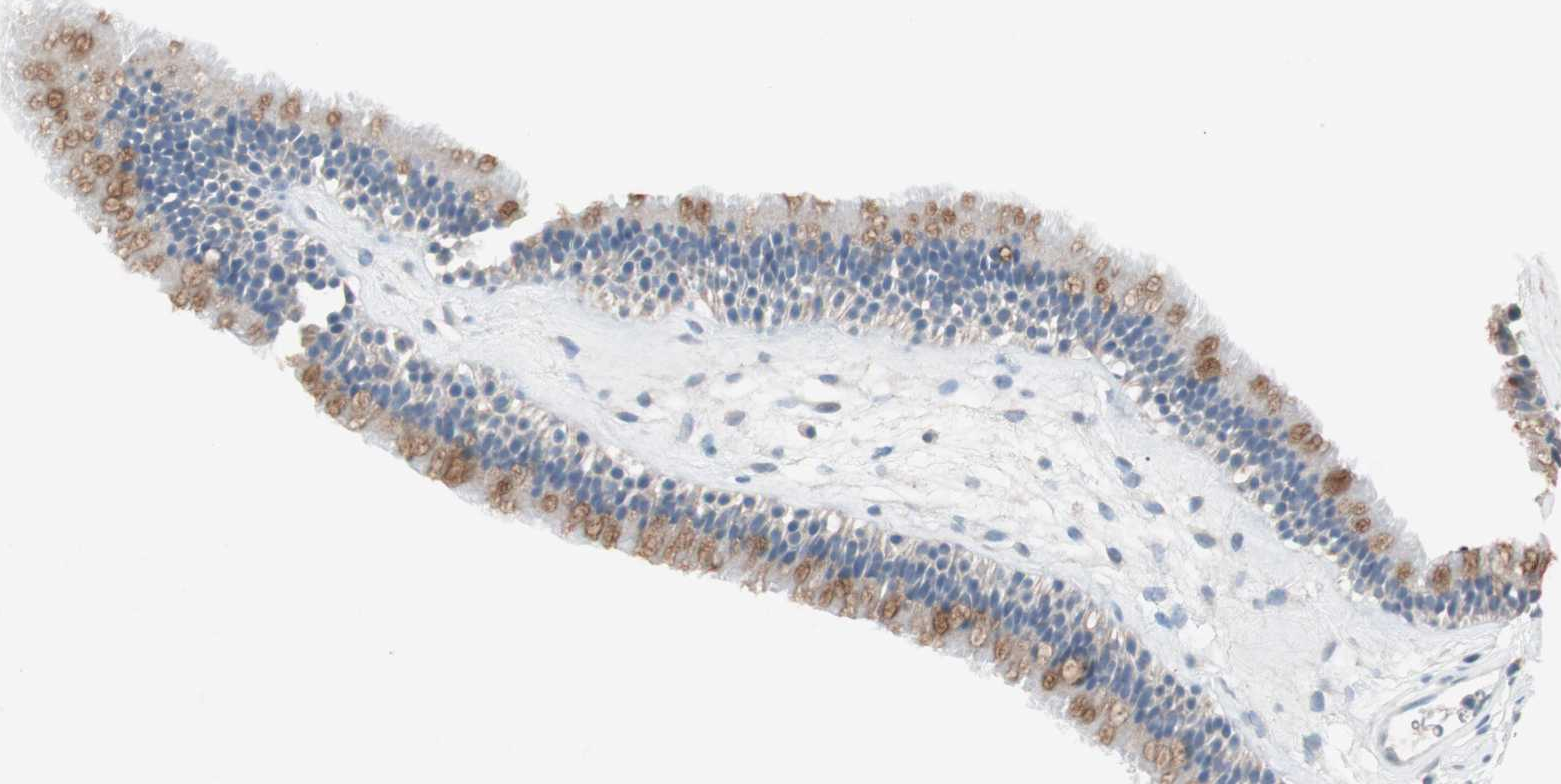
{"staining": {"intensity": "moderate", "quantity": "25%-75%", "location": "cytoplasmic/membranous"}, "tissue": "nasopharynx", "cell_type": "Respiratory epithelial cells", "image_type": "normal", "snomed": [{"axis": "morphology", "description": "Normal tissue, NOS"}, {"axis": "morphology", "description": "Inflammation, NOS"}, {"axis": "topography", "description": "Nasopharynx"}], "caption": "Moderate cytoplasmic/membranous staining is identified in approximately 25%-75% of respiratory epithelial cells in unremarkable nasopharynx.", "gene": "KHK", "patient": {"sex": "male", "age": 48}}